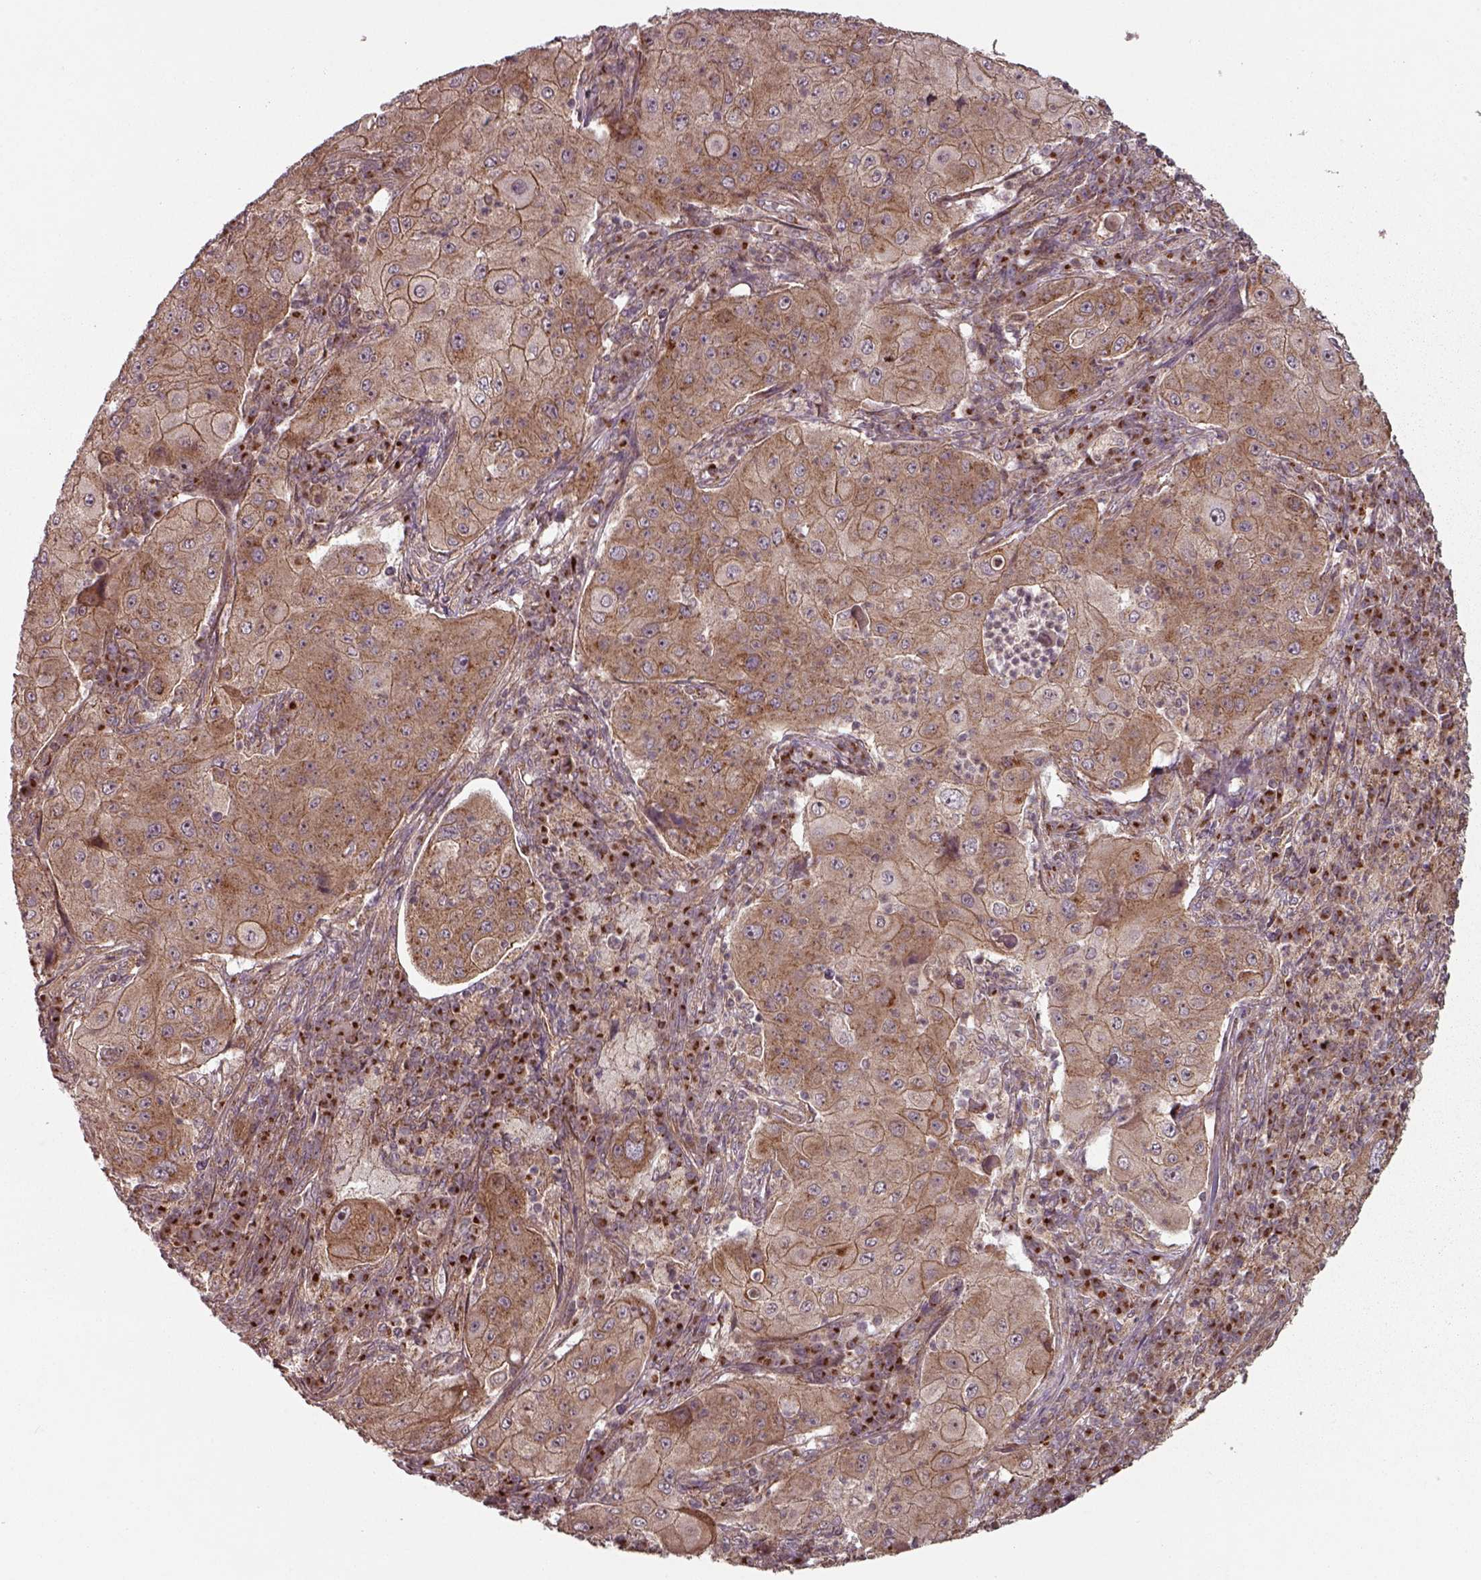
{"staining": {"intensity": "moderate", "quantity": ">75%", "location": "cytoplasmic/membranous"}, "tissue": "lung cancer", "cell_type": "Tumor cells", "image_type": "cancer", "snomed": [{"axis": "morphology", "description": "Squamous cell carcinoma, NOS"}, {"axis": "topography", "description": "Lung"}], "caption": "A high-resolution histopathology image shows immunohistochemistry (IHC) staining of lung cancer, which exhibits moderate cytoplasmic/membranous staining in approximately >75% of tumor cells.", "gene": "CHMP3", "patient": {"sex": "female", "age": 59}}